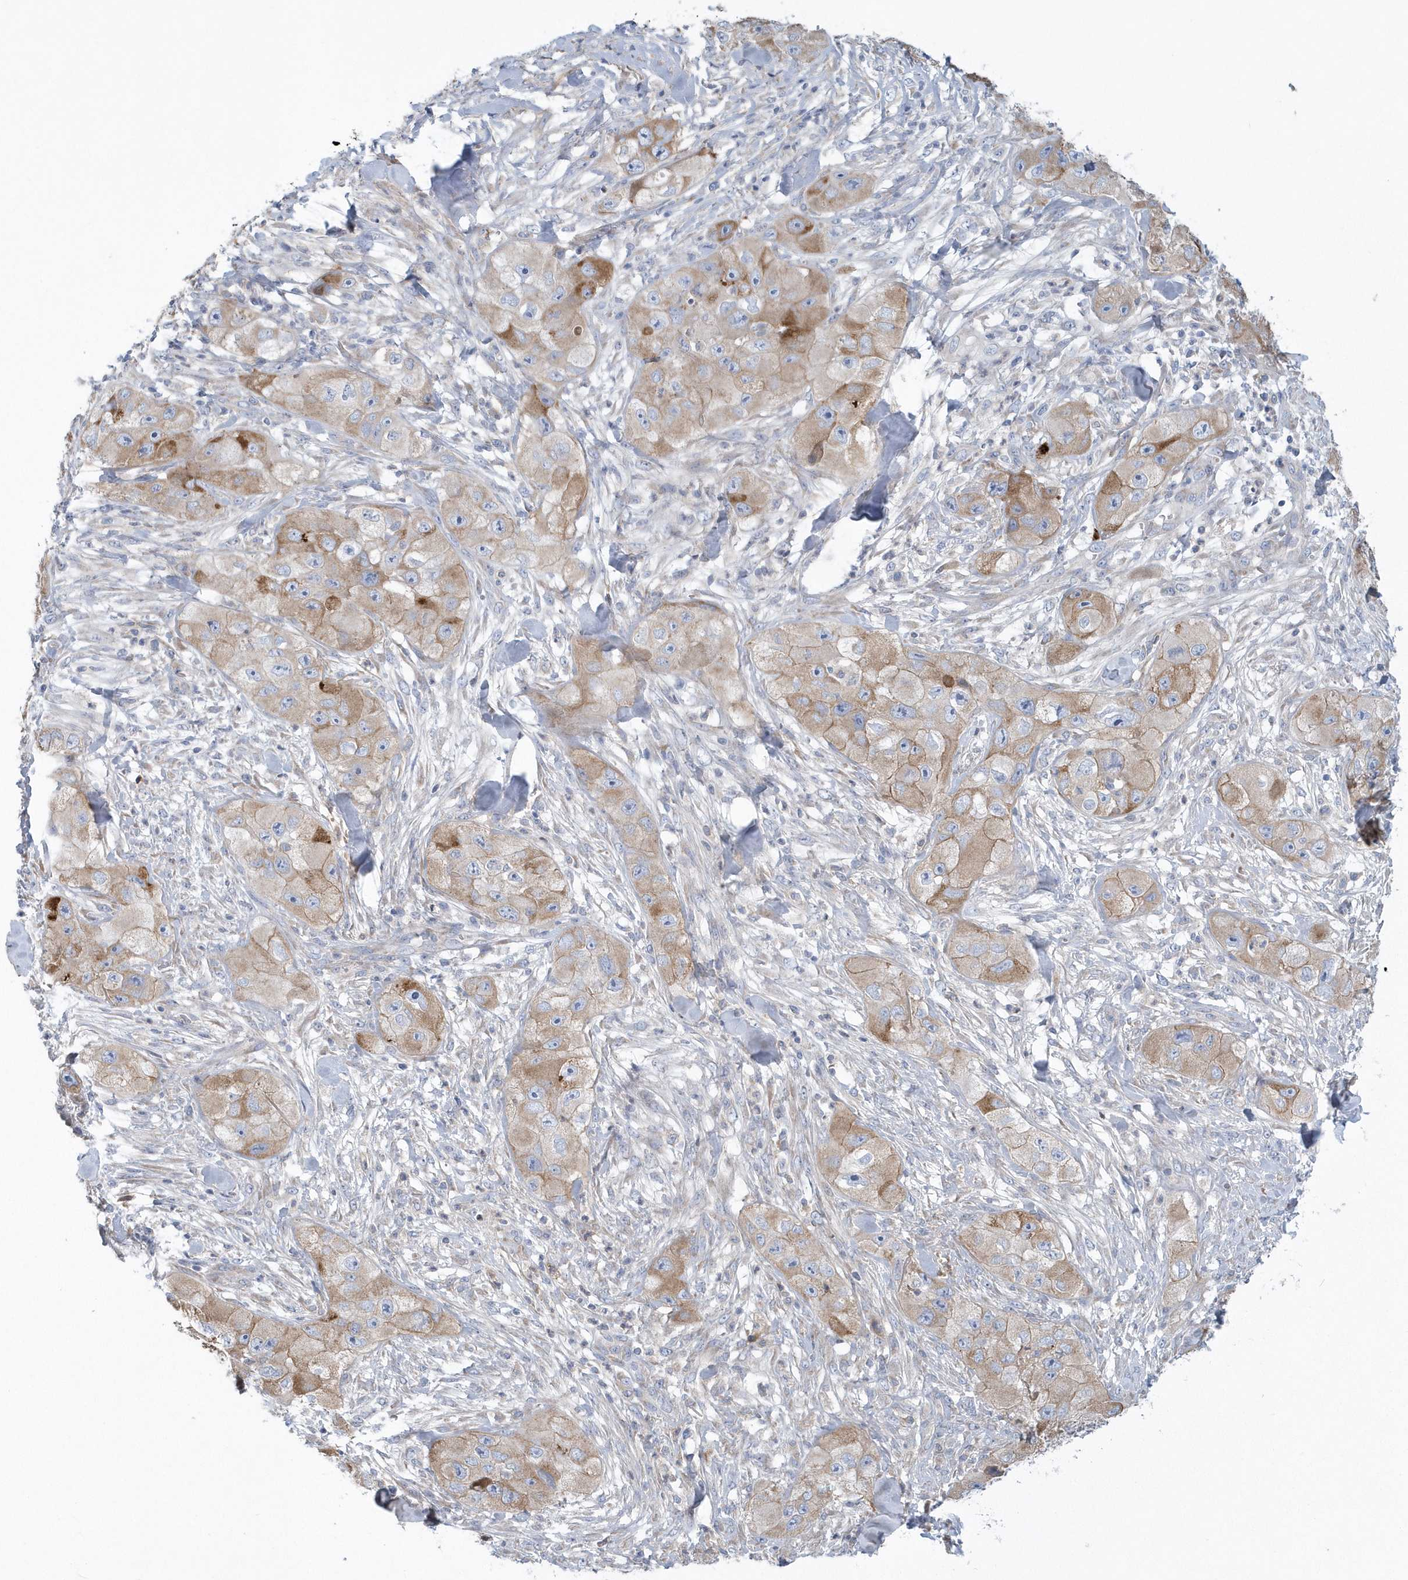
{"staining": {"intensity": "moderate", "quantity": ">75%", "location": "cytoplasmic/membranous"}, "tissue": "skin cancer", "cell_type": "Tumor cells", "image_type": "cancer", "snomed": [{"axis": "morphology", "description": "Squamous cell carcinoma, NOS"}, {"axis": "topography", "description": "Skin"}, {"axis": "topography", "description": "Subcutis"}], "caption": "A photomicrograph of skin squamous cell carcinoma stained for a protein exhibits moderate cytoplasmic/membranous brown staining in tumor cells.", "gene": "SPATA18", "patient": {"sex": "male", "age": 73}}